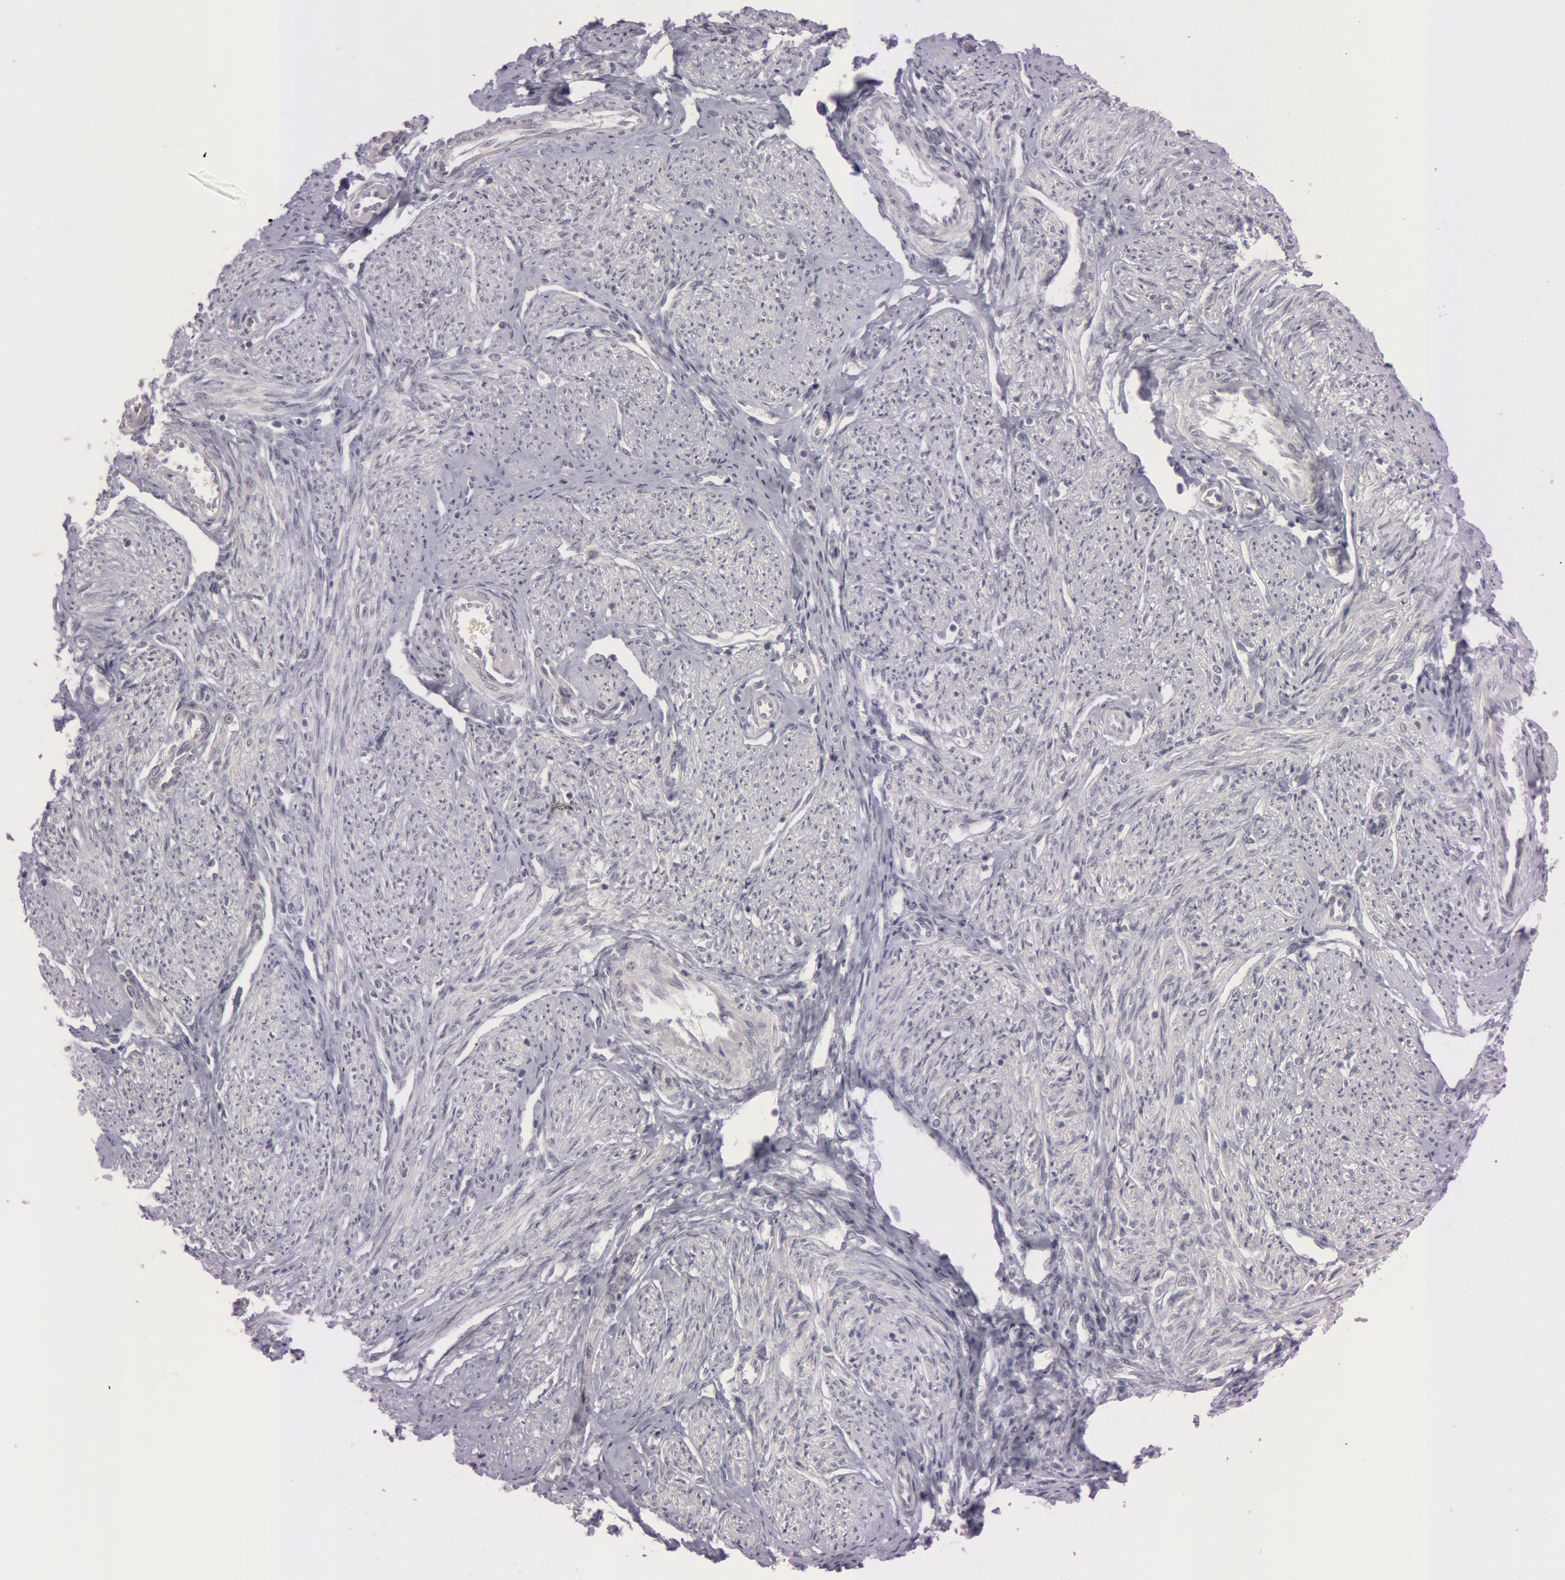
{"staining": {"intensity": "negative", "quantity": "none", "location": "none"}, "tissue": "endometrial cancer", "cell_type": "Tumor cells", "image_type": "cancer", "snomed": [{"axis": "morphology", "description": "Adenocarcinoma, NOS"}, {"axis": "topography", "description": "Endometrium"}], "caption": "Immunohistochemistry micrograph of endometrial adenocarcinoma stained for a protein (brown), which displays no positivity in tumor cells.", "gene": "RALGAPA1", "patient": {"sex": "female", "age": 75}}